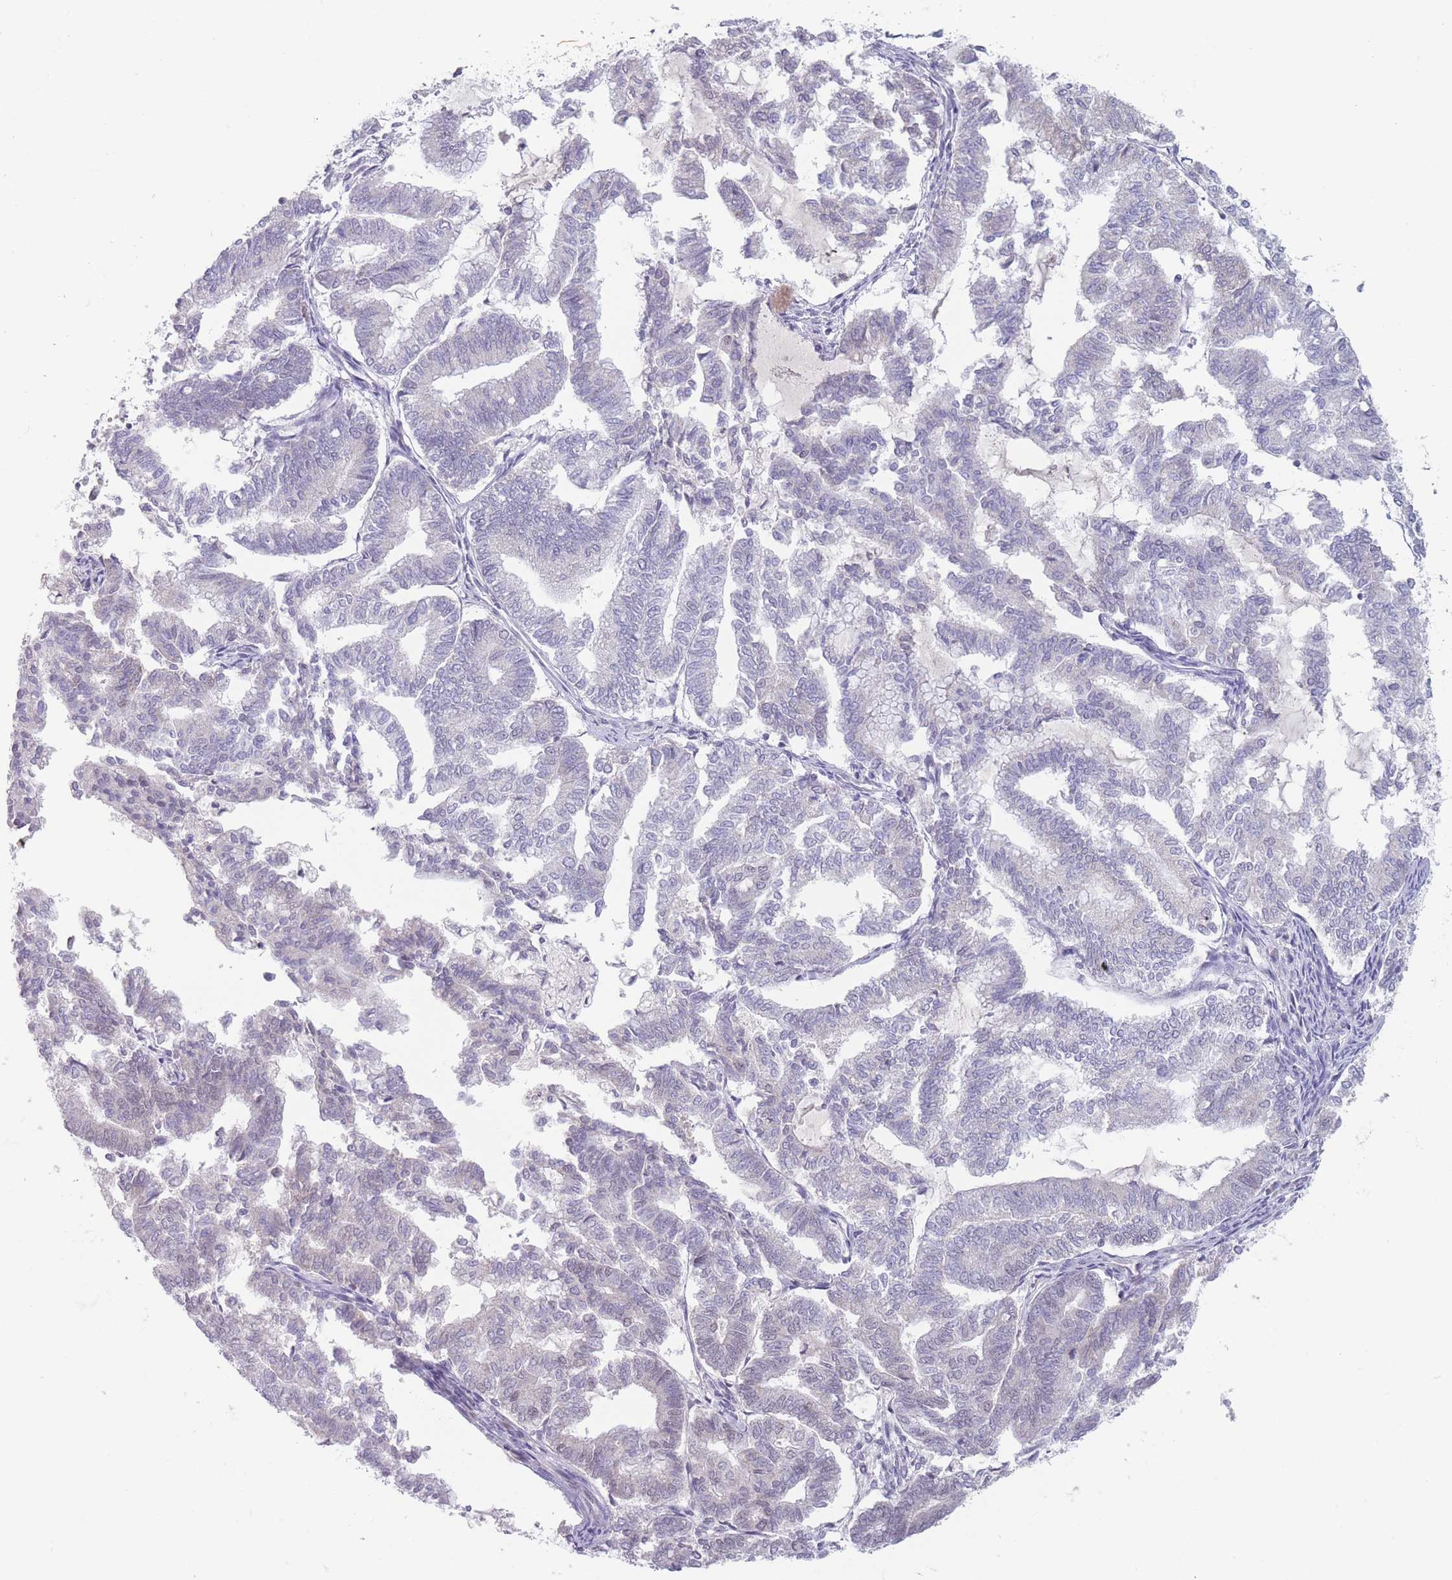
{"staining": {"intensity": "negative", "quantity": "none", "location": "none"}, "tissue": "endometrial cancer", "cell_type": "Tumor cells", "image_type": "cancer", "snomed": [{"axis": "morphology", "description": "Adenocarcinoma, NOS"}, {"axis": "topography", "description": "Endometrium"}], "caption": "Tumor cells are negative for protein expression in human endometrial adenocarcinoma.", "gene": "ARID3B", "patient": {"sex": "female", "age": 79}}